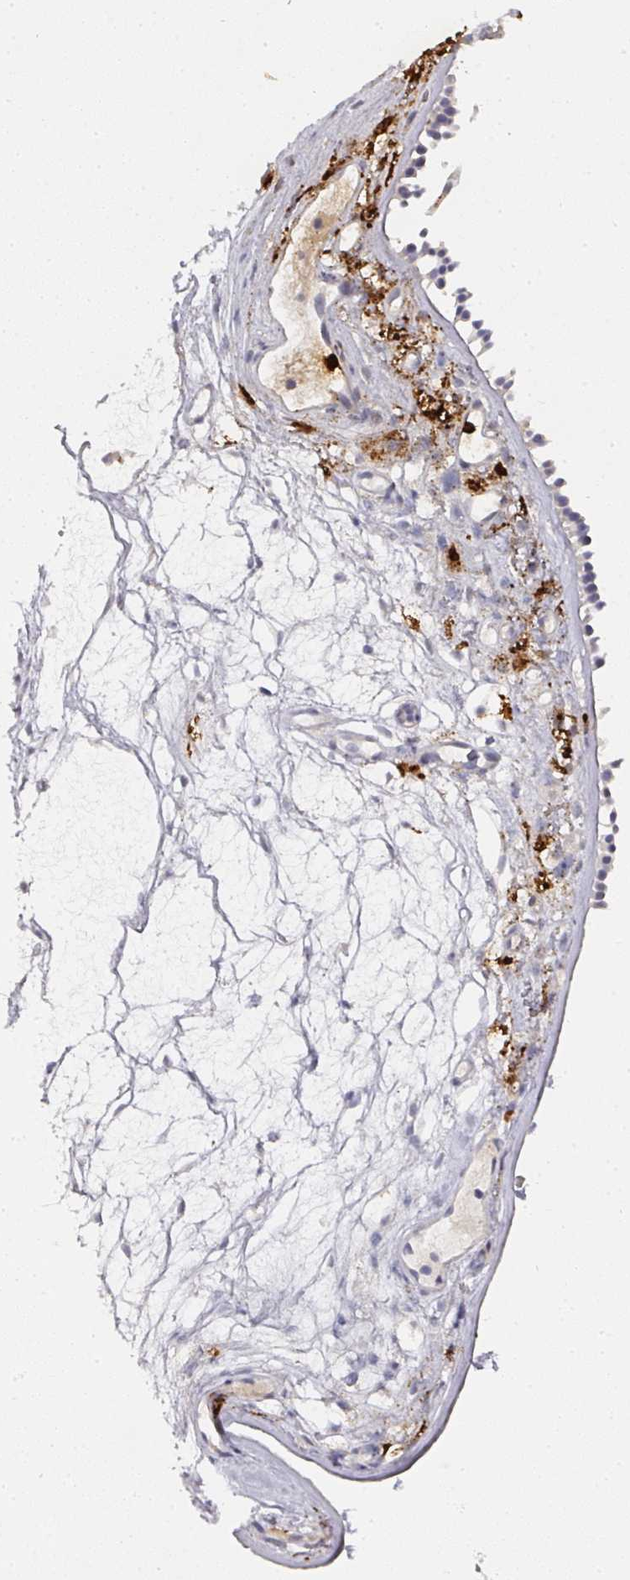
{"staining": {"intensity": "weak", "quantity": "<25%", "location": "cytoplasmic/membranous"}, "tissue": "nasopharynx", "cell_type": "Respiratory epithelial cells", "image_type": "normal", "snomed": [{"axis": "morphology", "description": "Normal tissue, NOS"}, {"axis": "topography", "description": "Nasopharynx"}], "caption": "IHC histopathology image of benign human nasopharynx stained for a protein (brown), which demonstrates no positivity in respiratory epithelial cells.", "gene": "CAMP", "patient": {"sex": "male", "age": 63}}